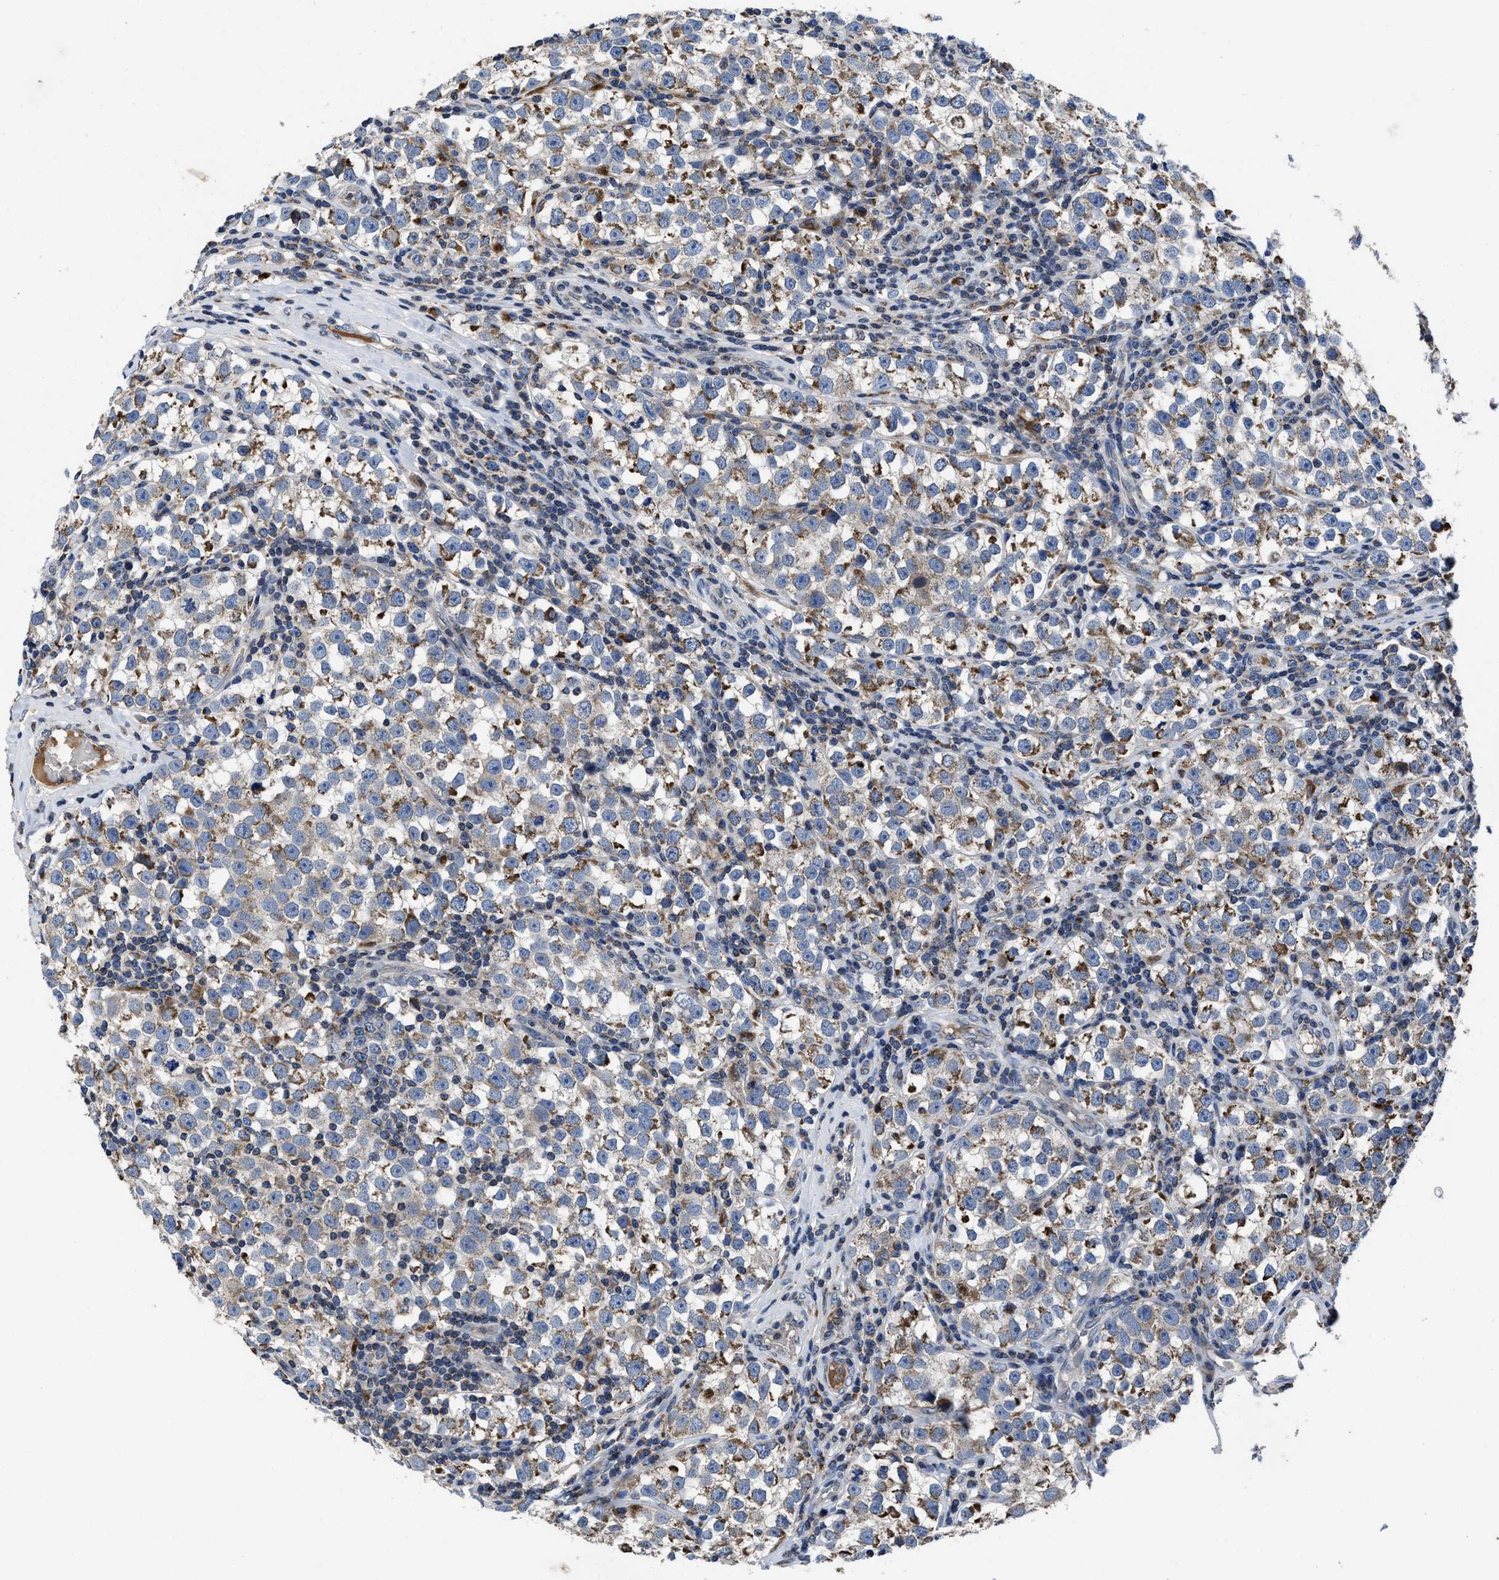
{"staining": {"intensity": "moderate", "quantity": ">75%", "location": "cytoplasmic/membranous"}, "tissue": "testis cancer", "cell_type": "Tumor cells", "image_type": "cancer", "snomed": [{"axis": "morphology", "description": "Normal tissue, NOS"}, {"axis": "morphology", "description": "Seminoma, NOS"}, {"axis": "topography", "description": "Testis"}], "caption": "Immunohistochemistry (IHC) (DAB) staining of human seminoma (testis) displays moderate cytoplasmic/membranous protein staining in approximately >75% of tumor cells.", "gene": "CACNA1D", "patient": {"sex": "male", "age": 43}}